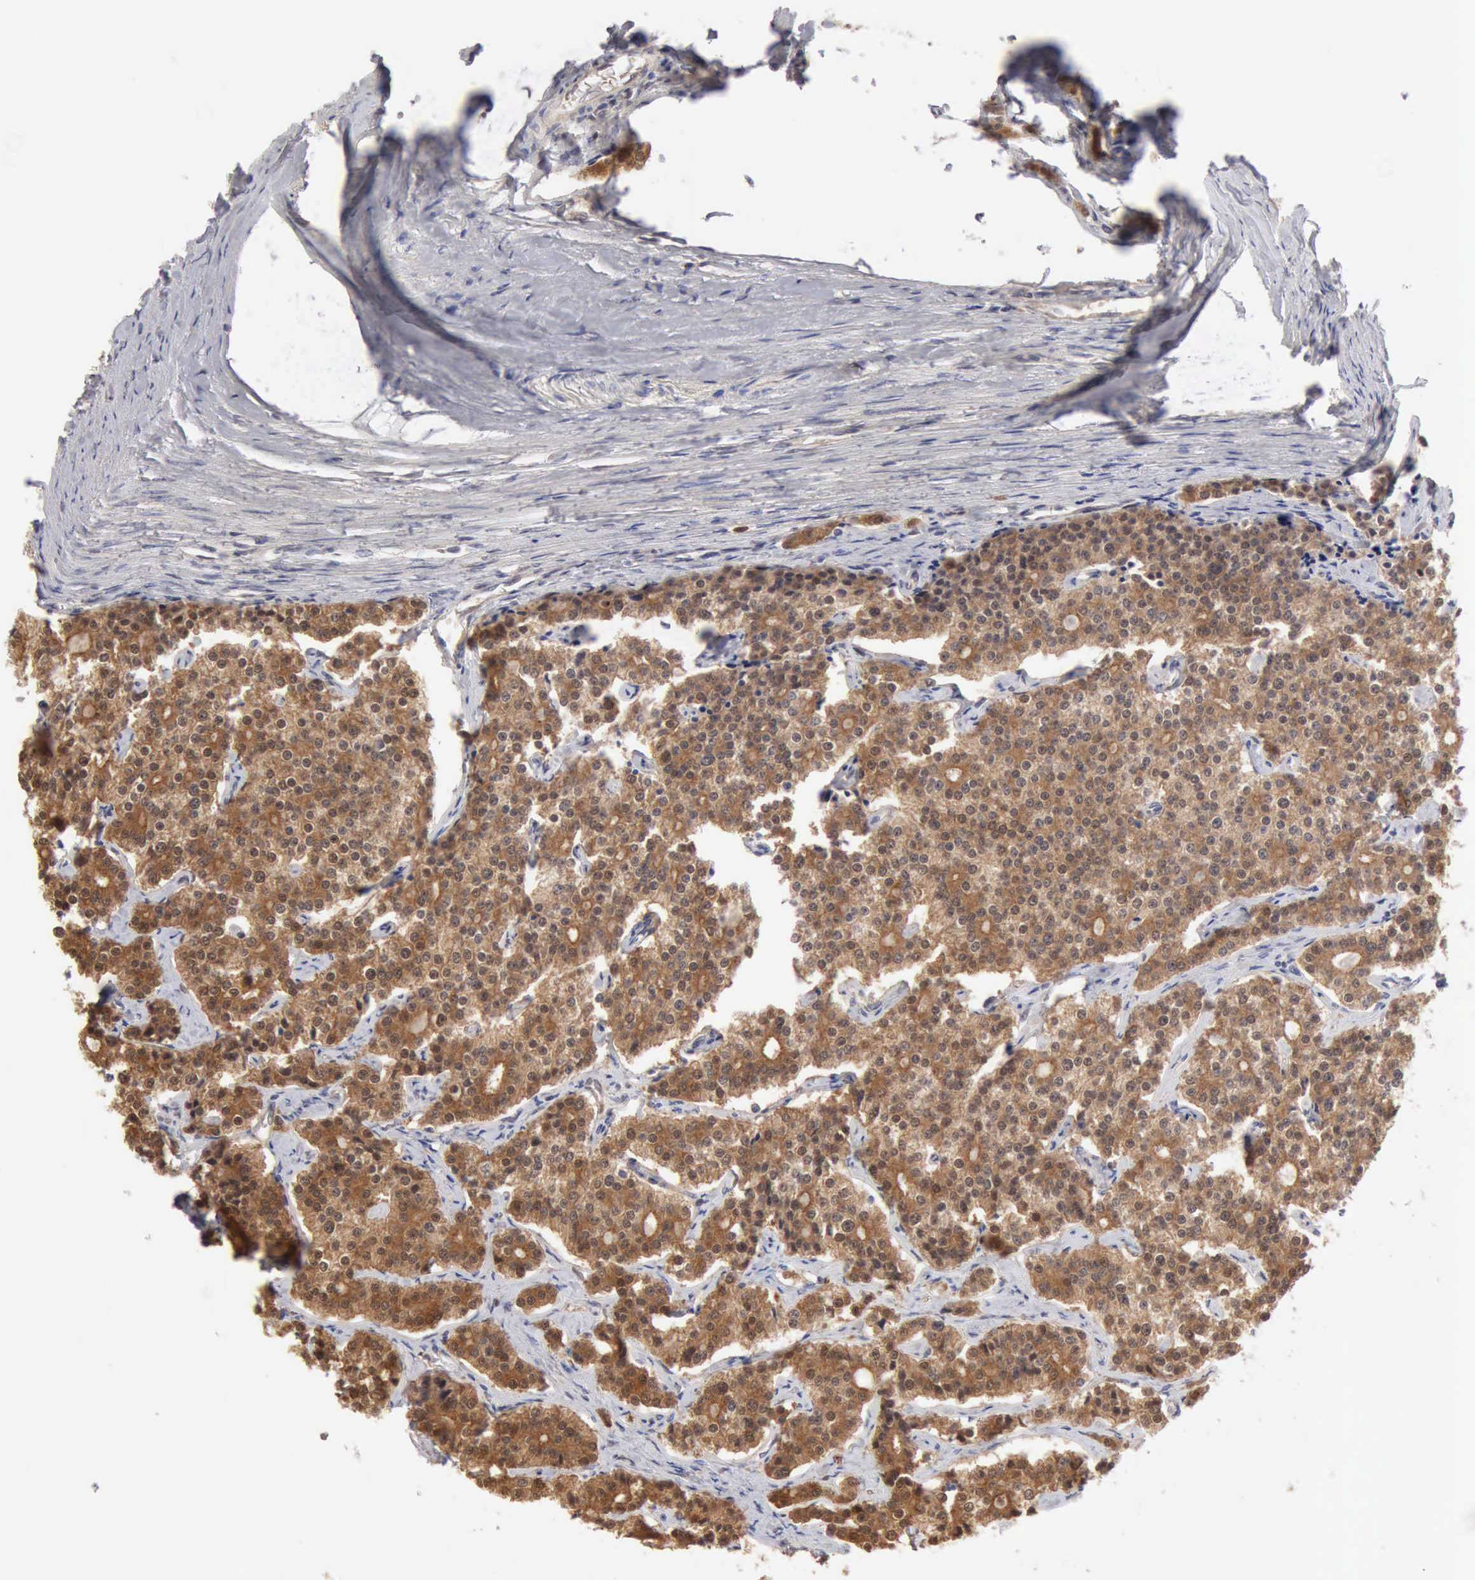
{"staining": {"intensity": "strong", "quantity": ">75%", "location": "cytoplasmic/membranous"}, "tissue": "carcinoid", "cell_type": "Tumor cells", "image_type": "cancer", "snomed": [{"axis": "morphology", "description": "Carcinoid, malignant, NOS"}, {"axis": "topography", "description": "Small intestine"}], "caption": "This image displays immunohistochemistry (IHC) staining of carcinoid, with high strong cytoplasmic/membranous staining in about >75% of tumor cells.", "gene": "PTGR2", "patient": {"sex": "male", "age": 63}}